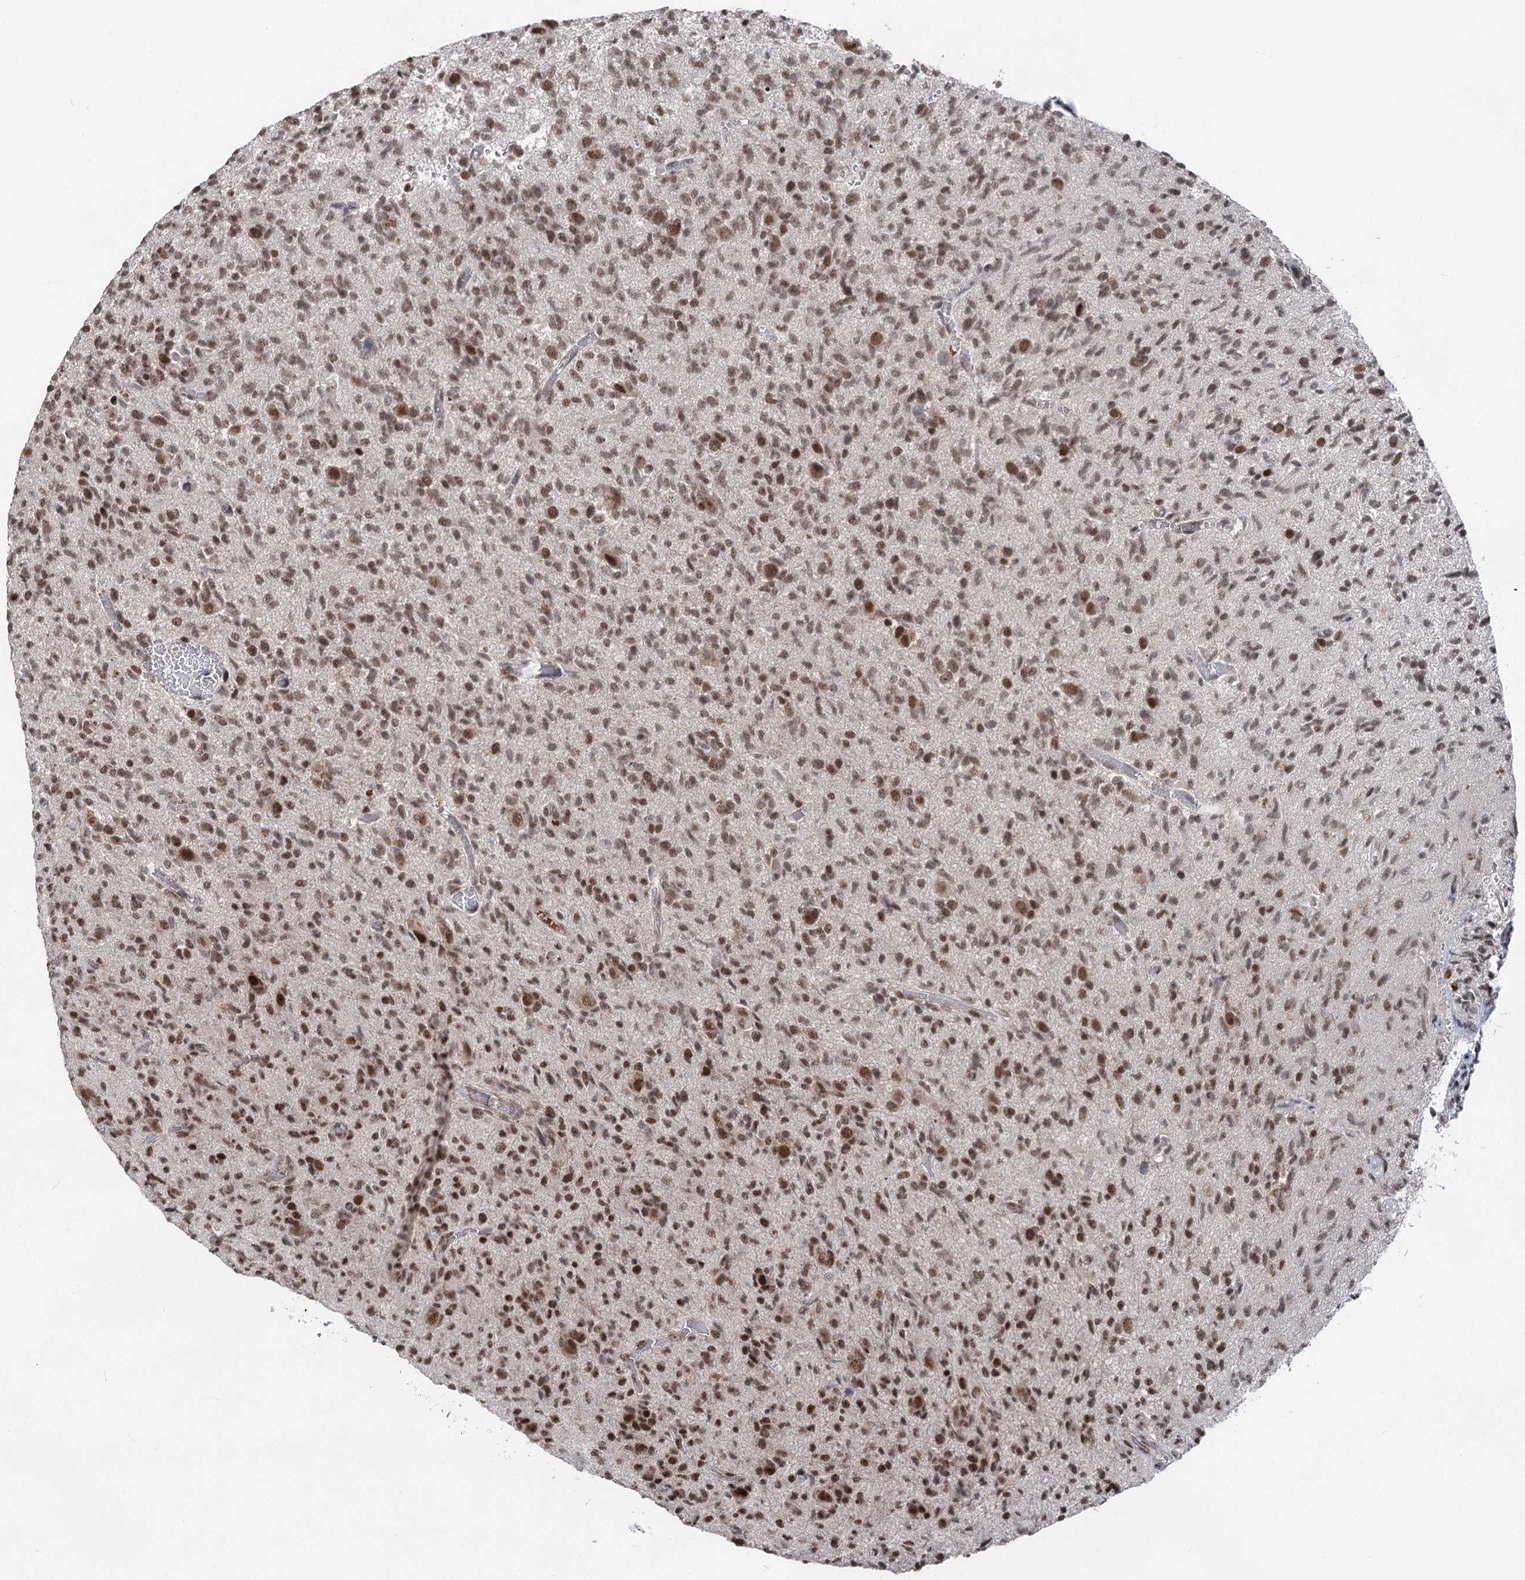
{"staining": {"intensity": "moderate", "quantity": ">75%", "location": "nuclear"}, "tissue": "glioma", "cell_type": "Tumor cells", "image_type": "cancer", "snomed": [{"axis": "morphology", "description": "Glioma, malignant, High grade"}, {"axis": "topography", "description": "Brain"}], "caption": "DAB (3,3'-diaminobenzidine) immunohistochemical staining of glioma reveals moderate nuclear protein staining in approximately >75% of tumor cells. (brown staining indicates protein expression, while blue staining denotes nuclei).", "gene": "CGGBP1", "patient": {"sex": "female", "age": 57}}